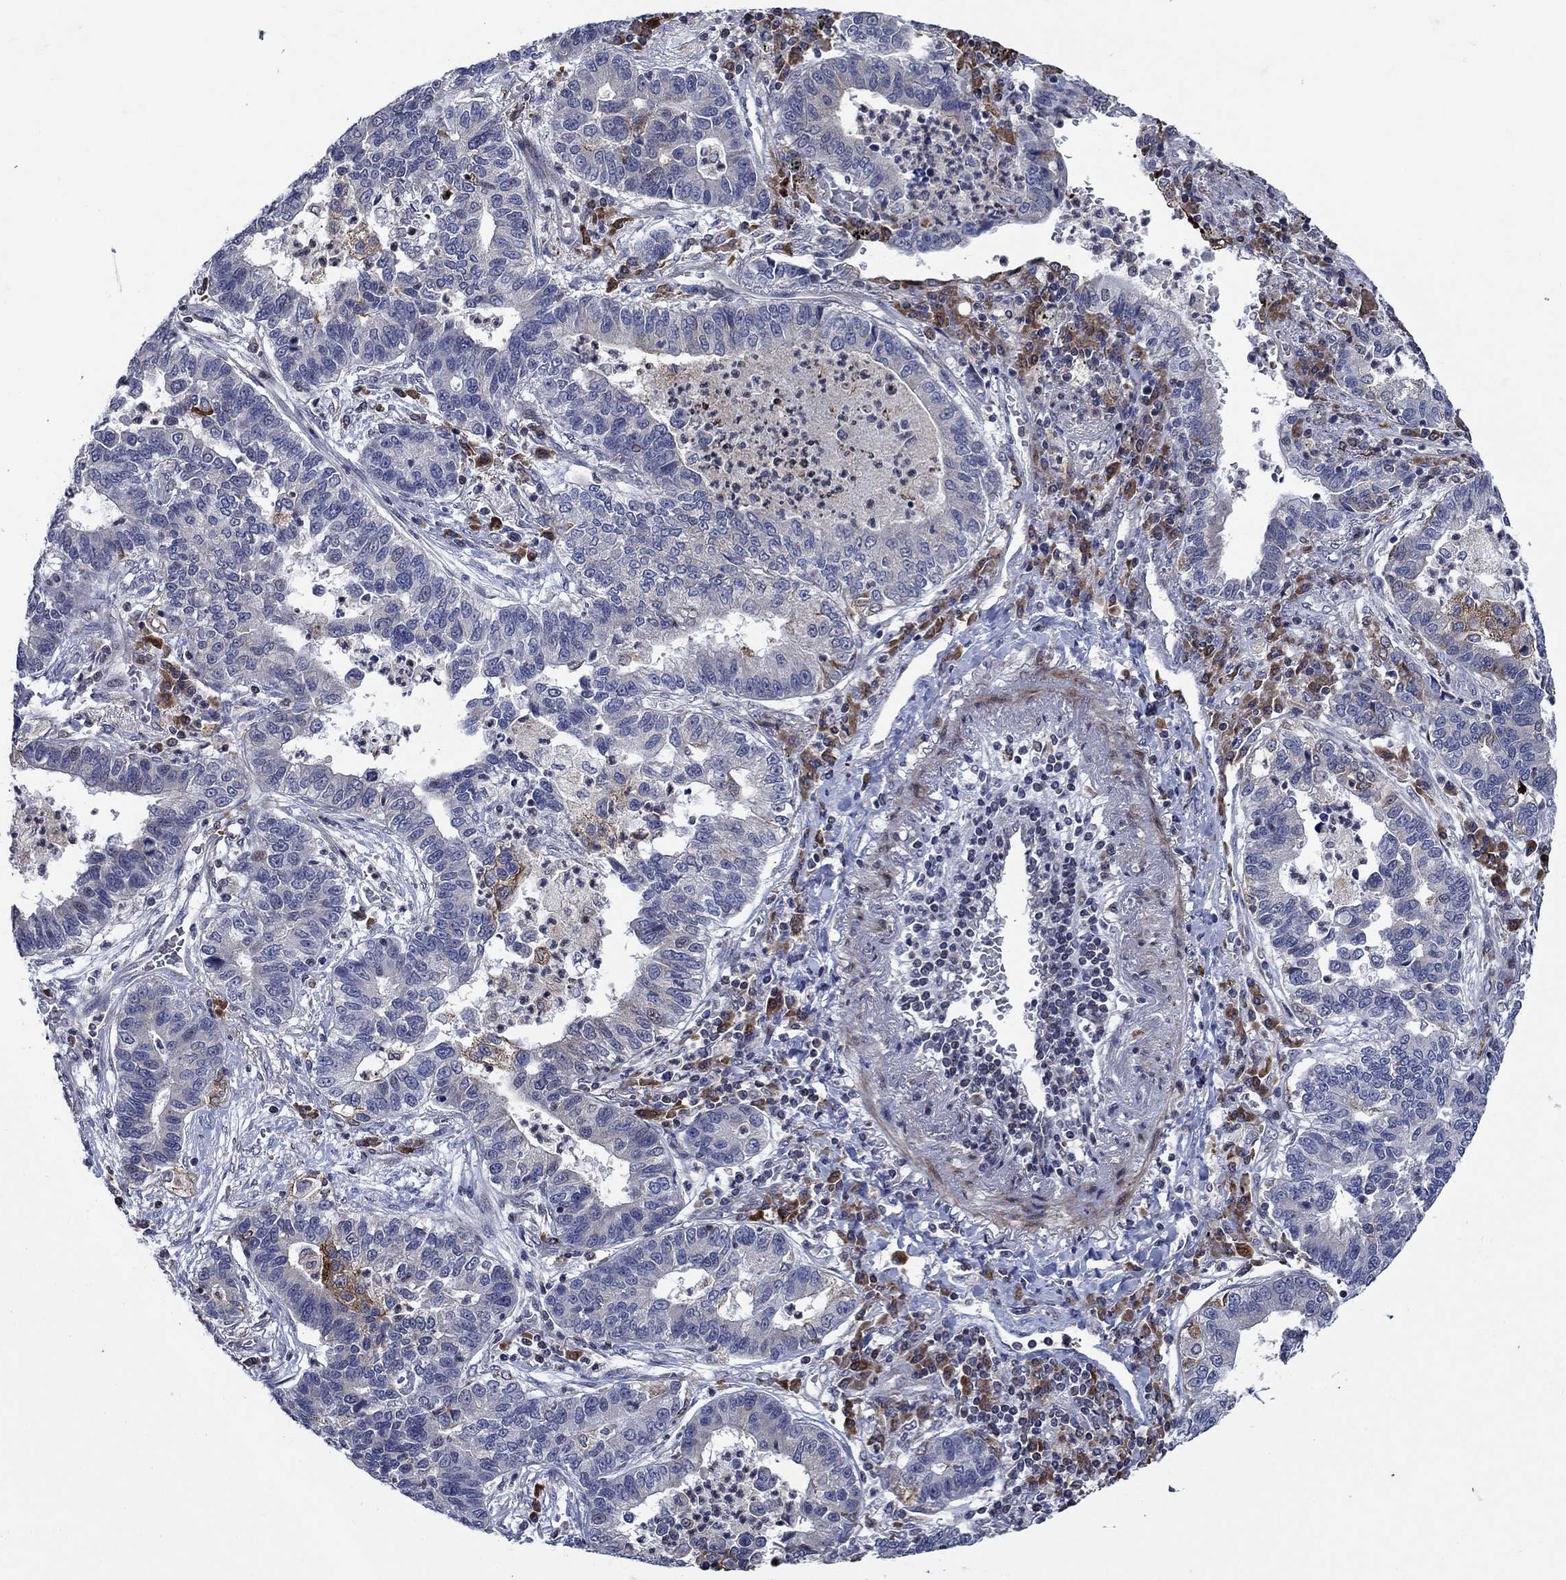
{"staining": {"intensity": "negative", "quantity": "none", "location": "none"}, "tissue": "lung cancer", "cell_type": "Tumor cells", "image_type": "cancer", "snomed": [{"axis": "morphology", "description": "Adenocarcinoma, NOS"}, {"axis": "topography", "description": "Lung"}], "caption": "Adenocarcinoma (lung) stained for a protein using IHC displays no staining tumor cells.", "gene": "DHRS7", "patient": {"sex": "female", "age": 57}}